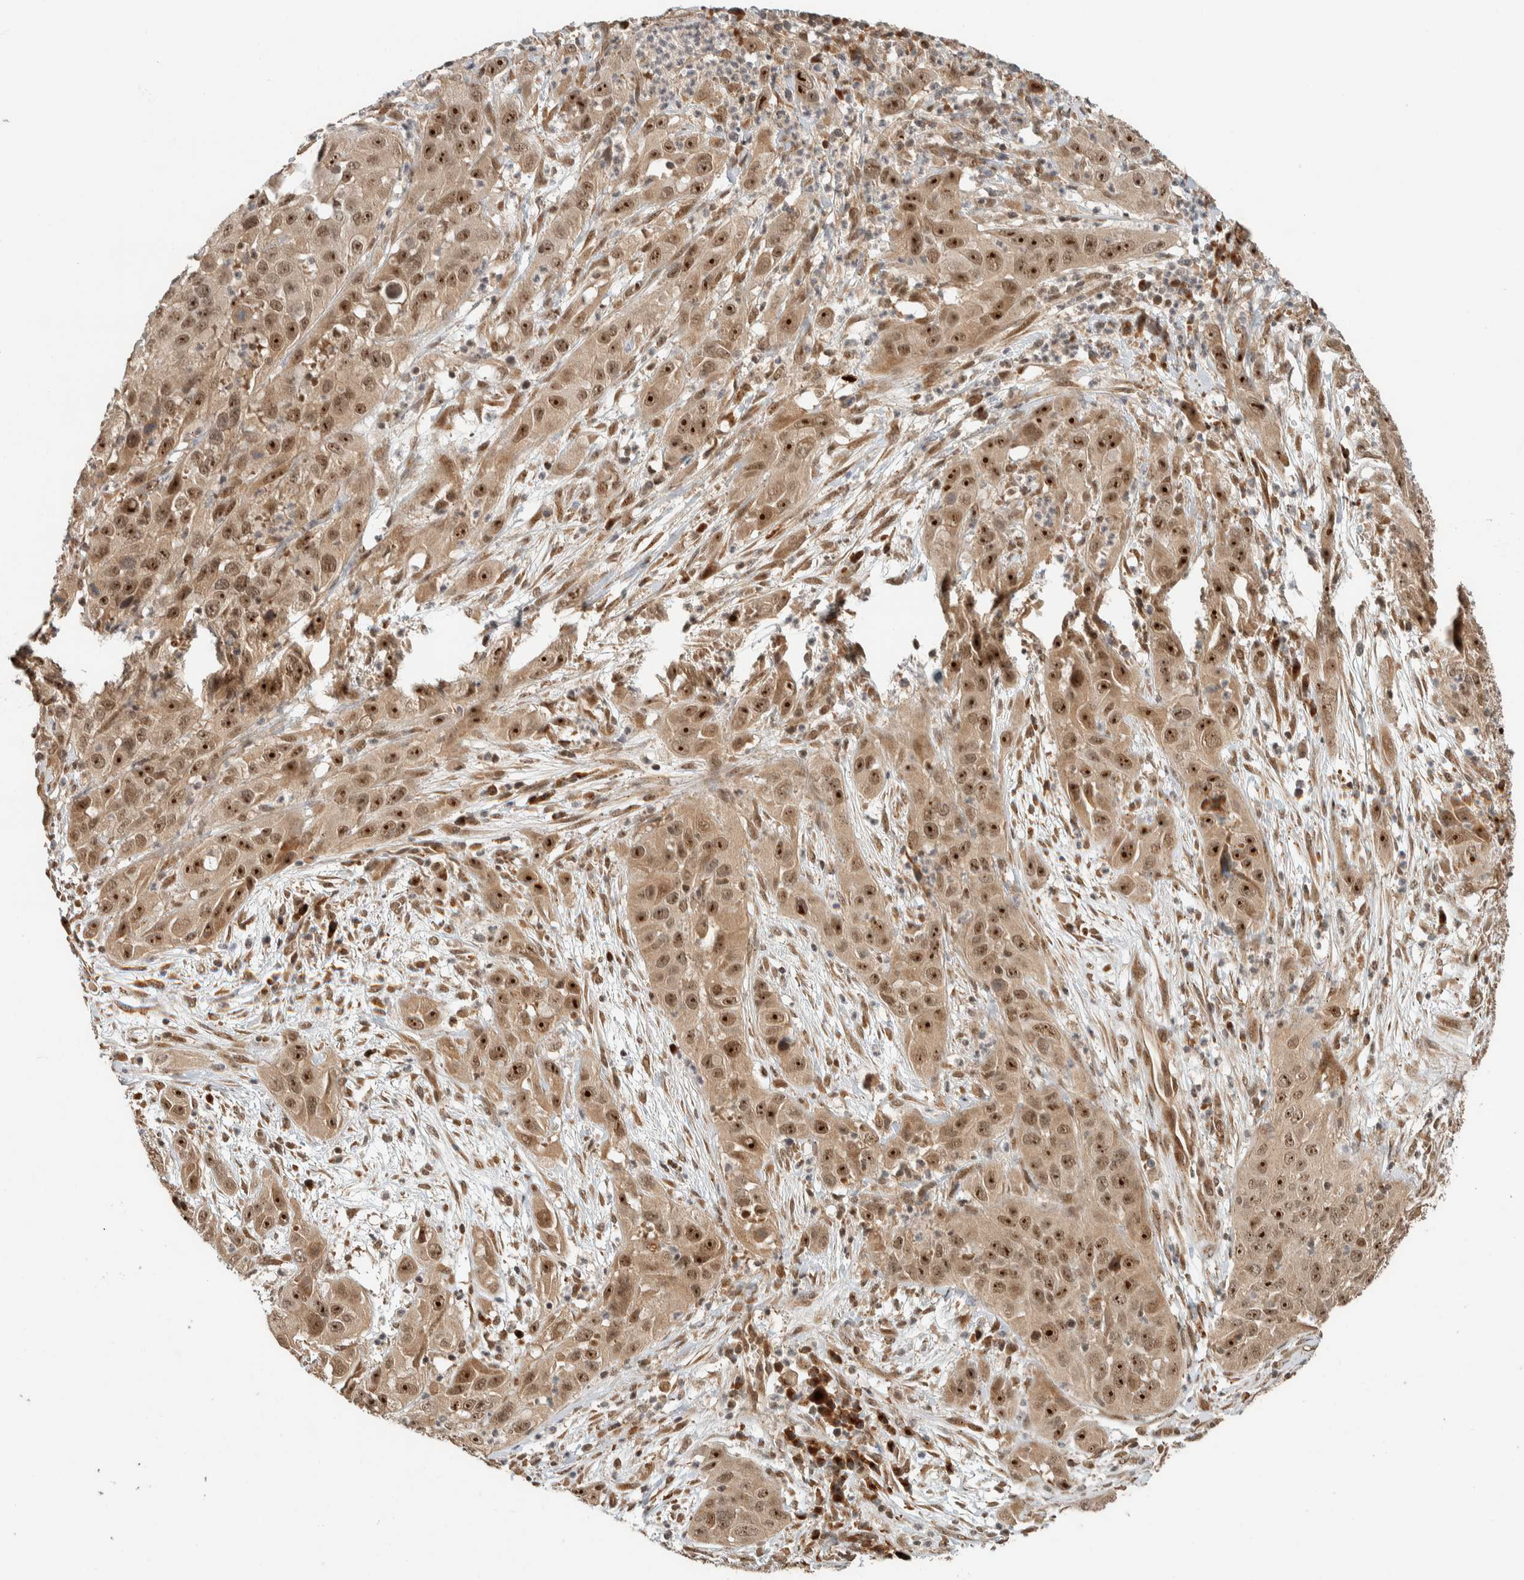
{"staining": {"intensity": "moderate", "quantity": ">75%", "location": "cytoplasmic/membranous,nuclear"}, "tissue": "cervical cancer", "cell_type": "Tumor cells", "image_type": "cancer", "snomed": [{"axis": "morphology", "description": "Squamous cell carcinoma, NOS"}, {"axis": "topography", "description": "Cervix"}], "caption": "Protein expression analysis of cervical cancer exhibits moderate cytoplasmic/membranous and nuclear expression in about >75% of tumor cells.", "gene": "ZBTB2", "patient": {"sex": "female", "age": 32}}